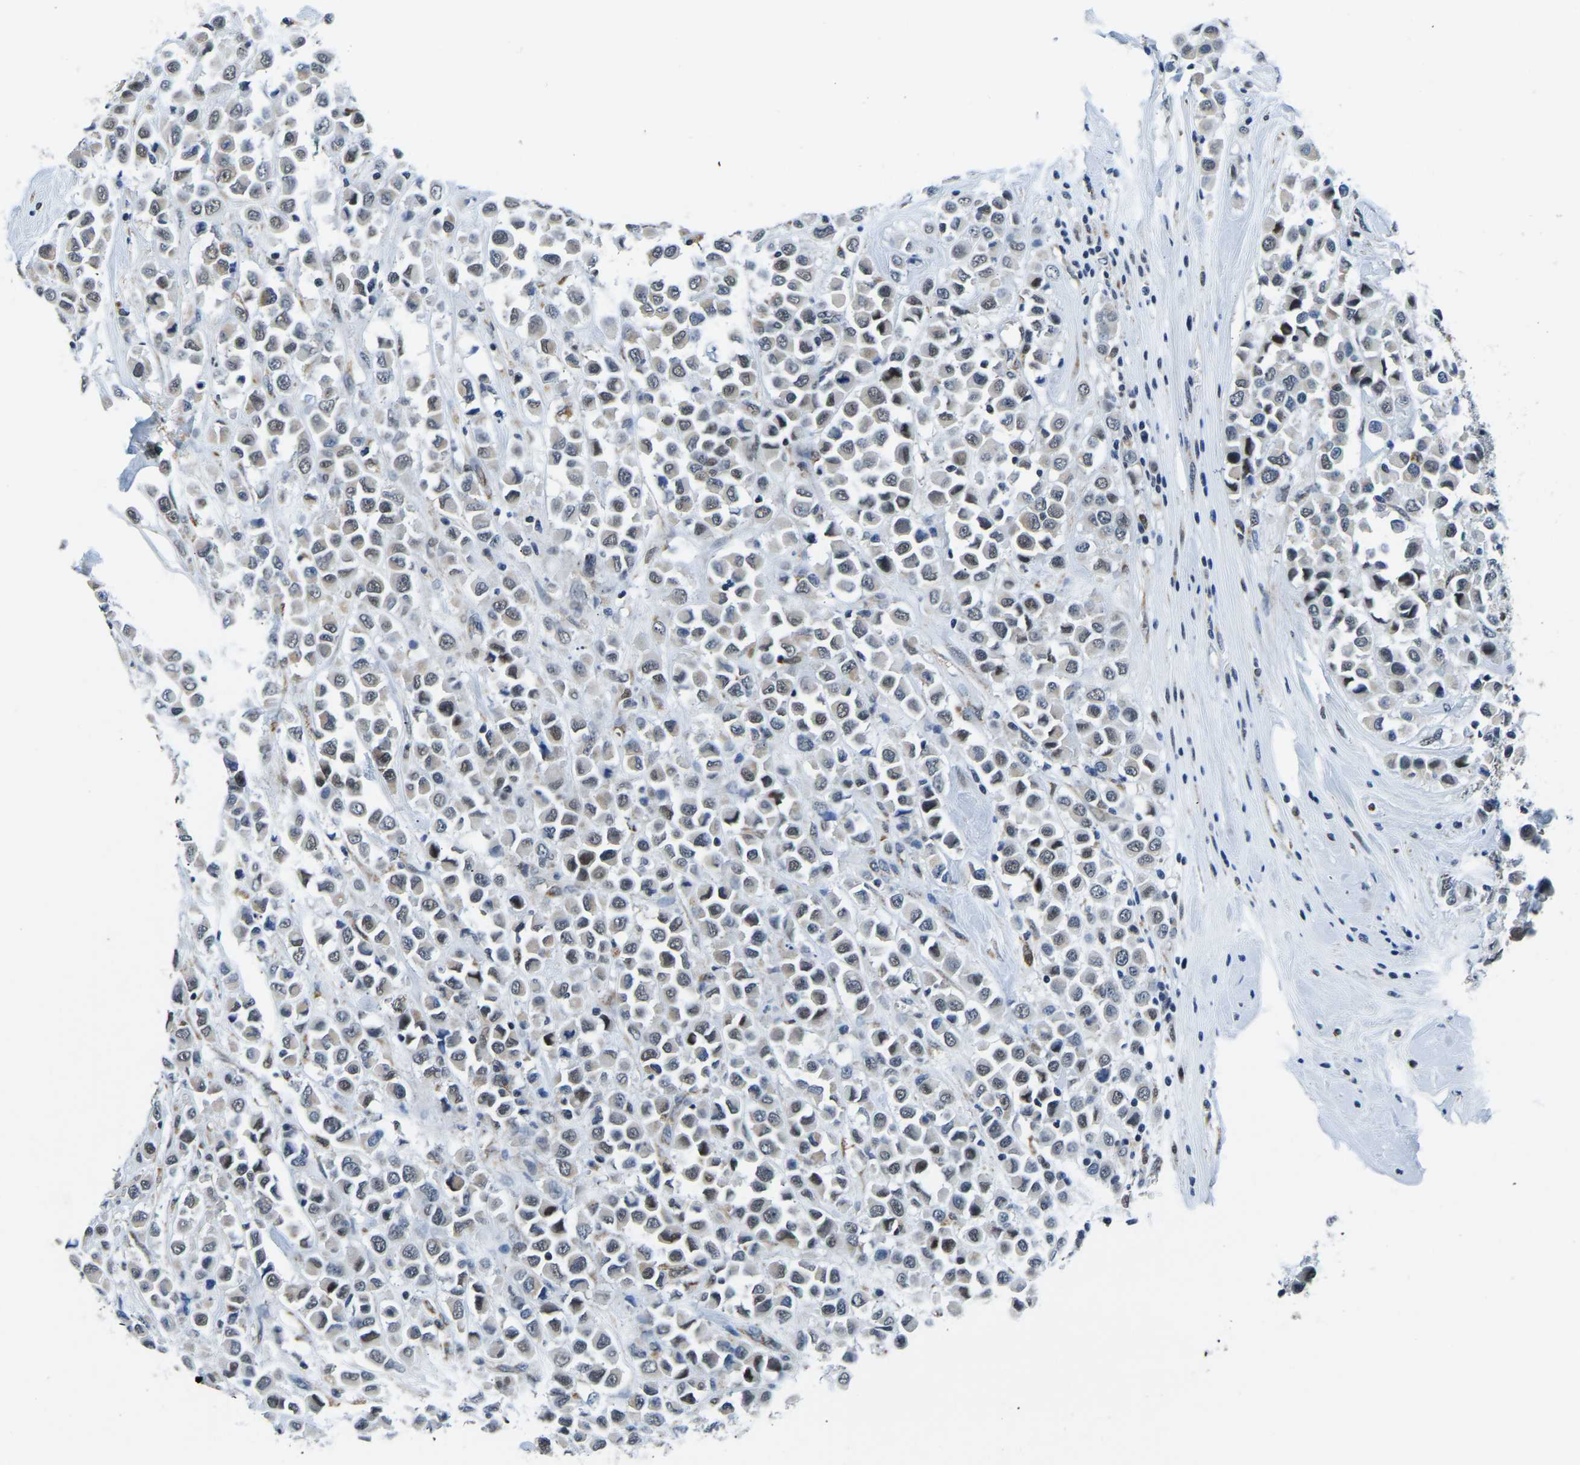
{"staining": {"intensity": "weak", "quantity": "<25%", "location": "nuclear"}, "tissue": "breast cancer", "cell_type": "Tumor cells", "image_type": "cancer", "snomed": [{"axis": "morphology", "description": "Duct carcinoma"}, {"axis": "topography", "description": "Breast"}], "caption": "A histopathology image of human breast cancer is negative for staining in tumor cells. (Immunohistochemistry (ihc), brightfield microscopy, high magnification).", "gene": "BNIP3L", "patient": {"sex": "female", "age": 61}}